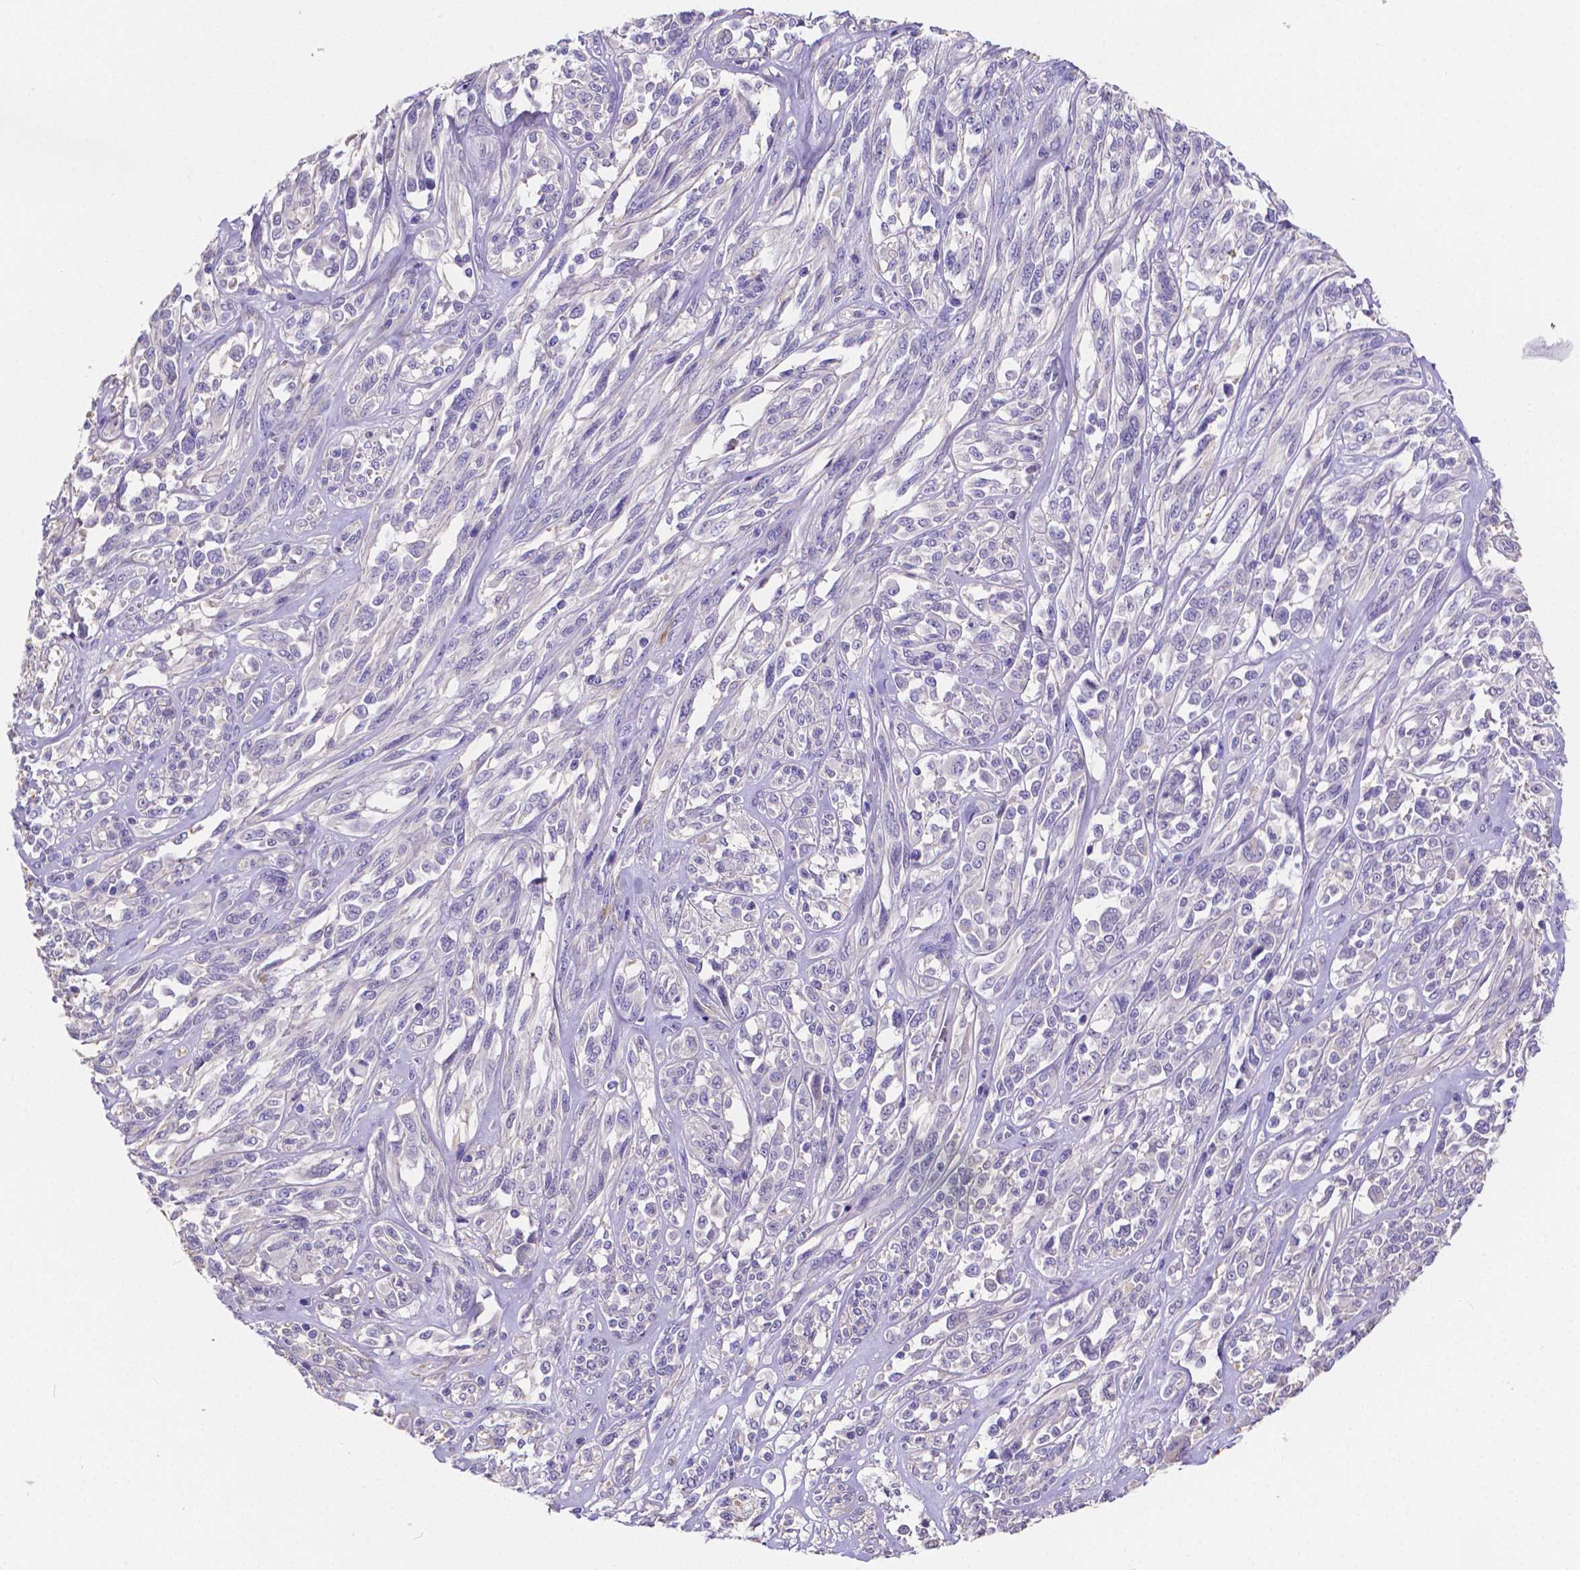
{"staining": {"intensity": "negative", "quantity": "none", "location": "none"}, "tissue": "melanoma", "cell_type": "Tumor cells", "image_type": "cancer", "snomed": [{"axis": "morphology", "description": "Malignant melanoma, NOS"}, {"axis": "topography", "description": "Skin"}], "caption": "Immunohistochemical staining of human melanoma displays no significant positivity in tumor cells. Nuclei are stained in blue.", "gene": "ATP6V1D", "patient": {"sex": "female", "age": 91}}